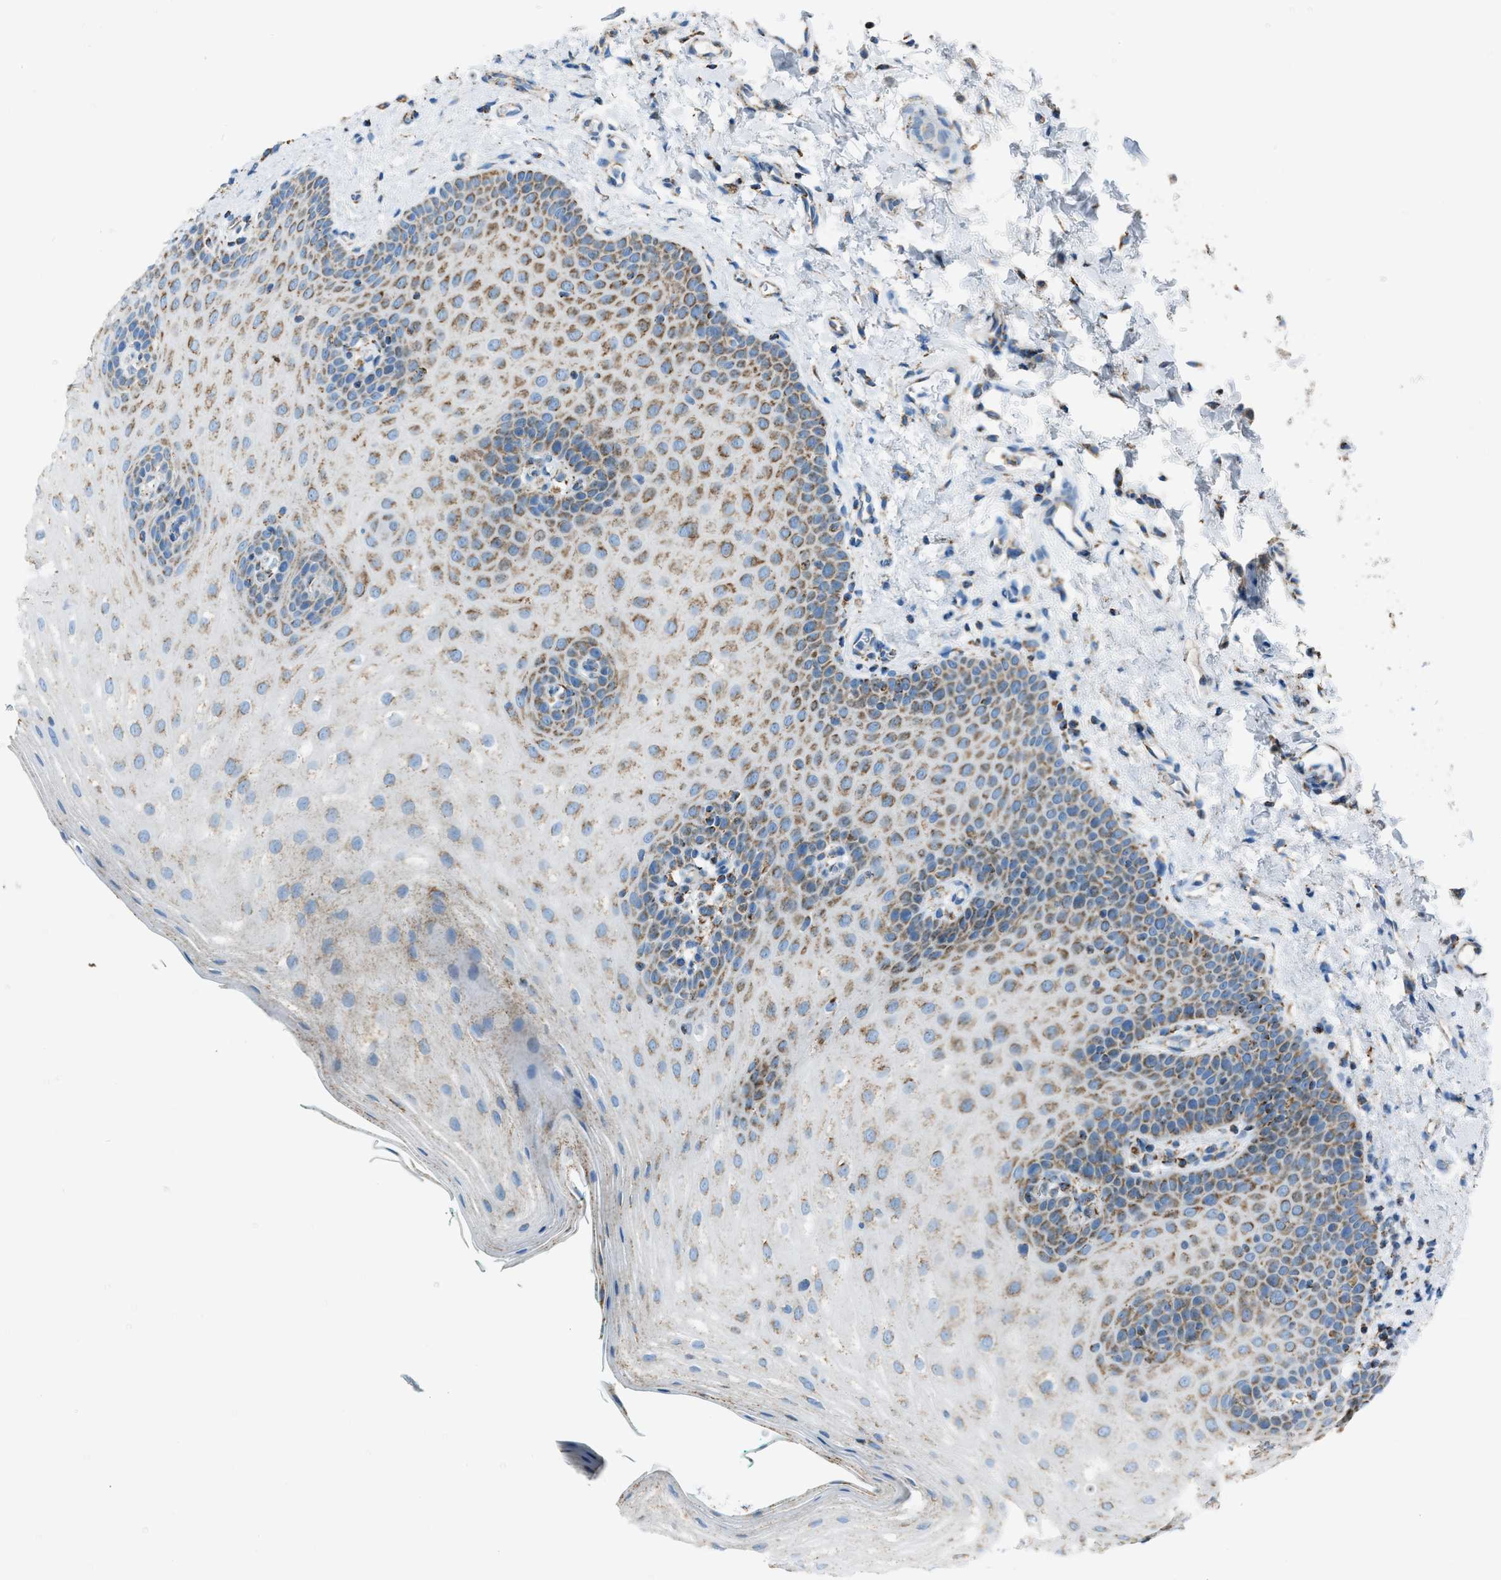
{"staining": {"intensity": "moderate", "quantity": ">75%", "location": "cytoplasmic/membranous"}, "tissue": "oral mucosa", "cell_type": "Squamous epithelial cells", "image_type": "normal", "snomed": [{"axis": "morphology", "description": "Normal tissue, NOS"}, {"axis": "topography", "description": "Skin"}, {"axis": "topography", "description": "Oral tissue"}], "caption": "The immunohistochemical stain shows moderate cytoplasmic/membranous staining in squamous epithelial cells of benign oral mucosa.", "gene": "MDH2", "patient": {"sex": "male", "age": 84}}